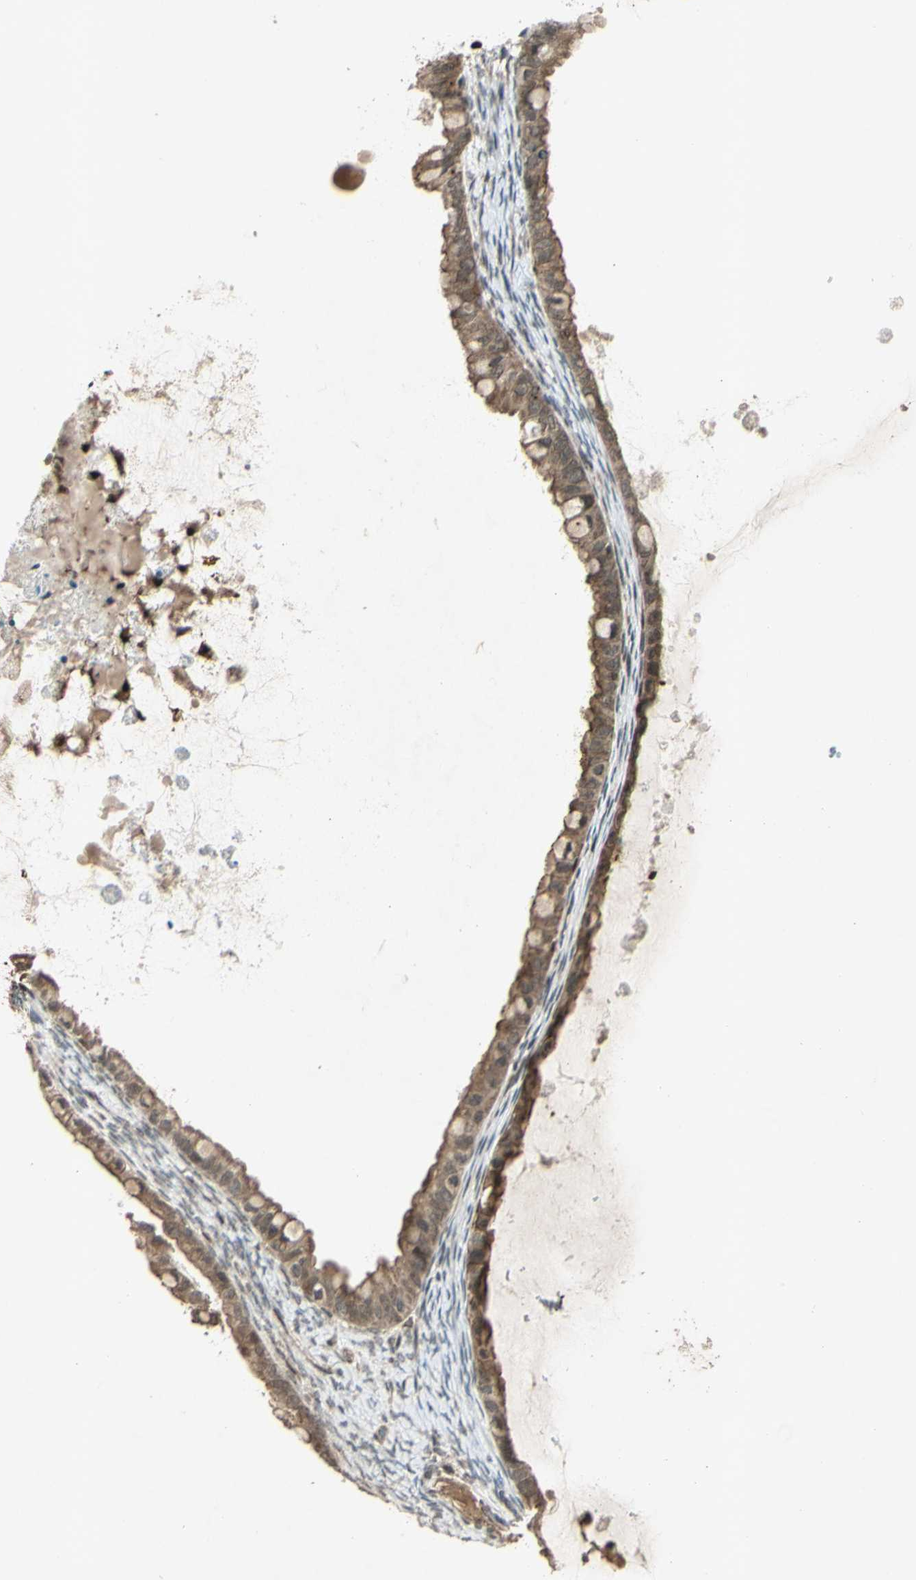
{"staining": {"intensity": "moderate", "quantity": ">75%", "location": "cytoplasmic/membranous"}, "tissue": "ovarian cancer", "cell_type": "Tumor cells", "image_type": "cancer", "snomed": [{"axis": "morphology", "description": "Cystadenocarcinoma, mucinous, NOS"}, {"axis": "topography", "description": "Ovary"}], "caption": "The immunohistochemical stain labels moderate cytoplasmic/membranous staining in tumor cells of ovarian cancer tissue.", "gene": "BLNK", "patient": {"sex": "female", "age": 80}}